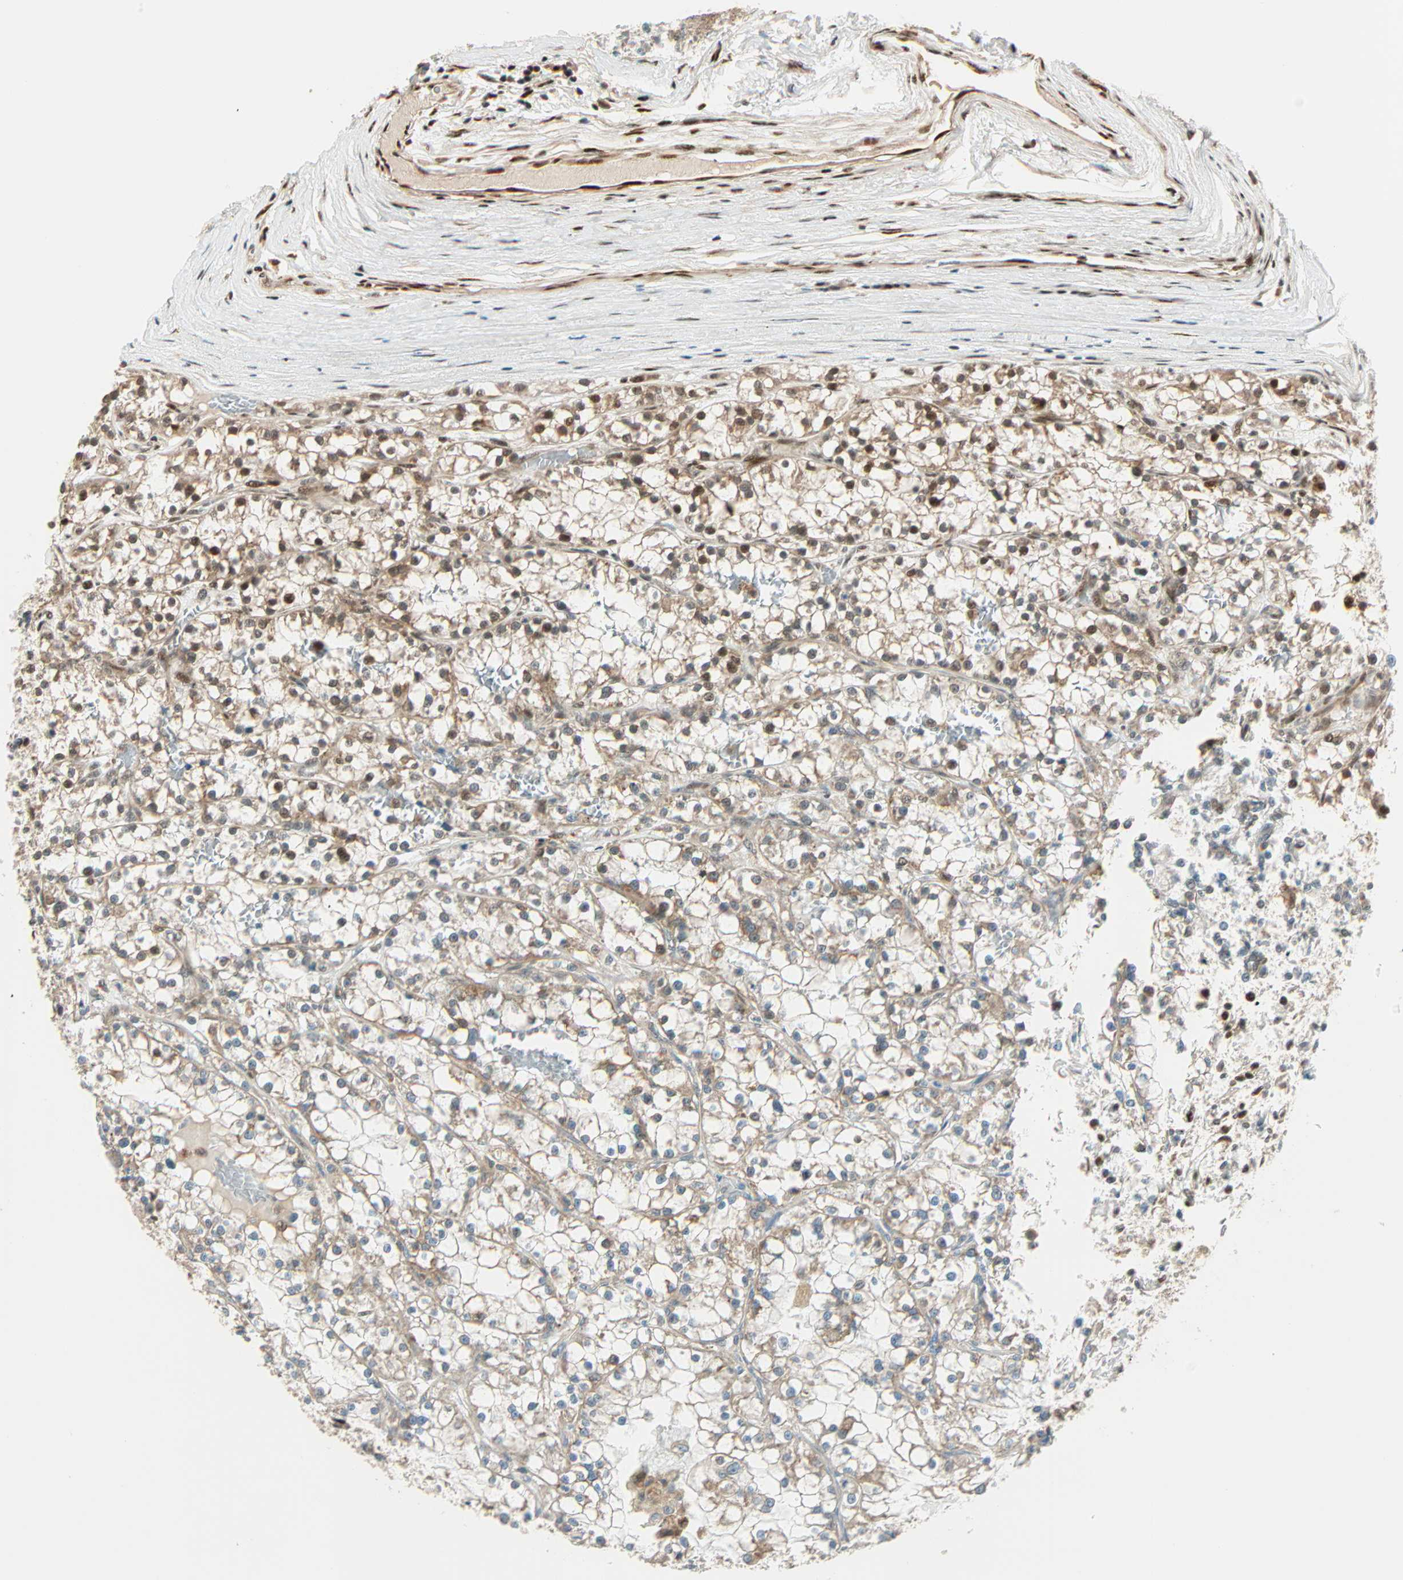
{"staining": {"intensity": "moderate", "quantity": "25%-75%", "location": "cytoplasmic/membranous,nuclear"}, "tissue": "renal cancer", "cell_type": "Tumor cells", "image_type": "cancer", "snomed": [{"axis": "morphology", "description": "Adenocarcinoma, NOS"}, {"axis": "topography", "description": "Kidney"}], "caption": "Protein expression by immunohistochemistry displays moderate cytoplasmic/membranous and nuclear positivity in about 25%-75% of tumor cells in renal cancer. (DAB (3,3'-diaminobenzidine) IHC with brightfield microscopy, high magnification).", "gene": "PNPLA6", "patient": {"sex": "female", "age": 52}}